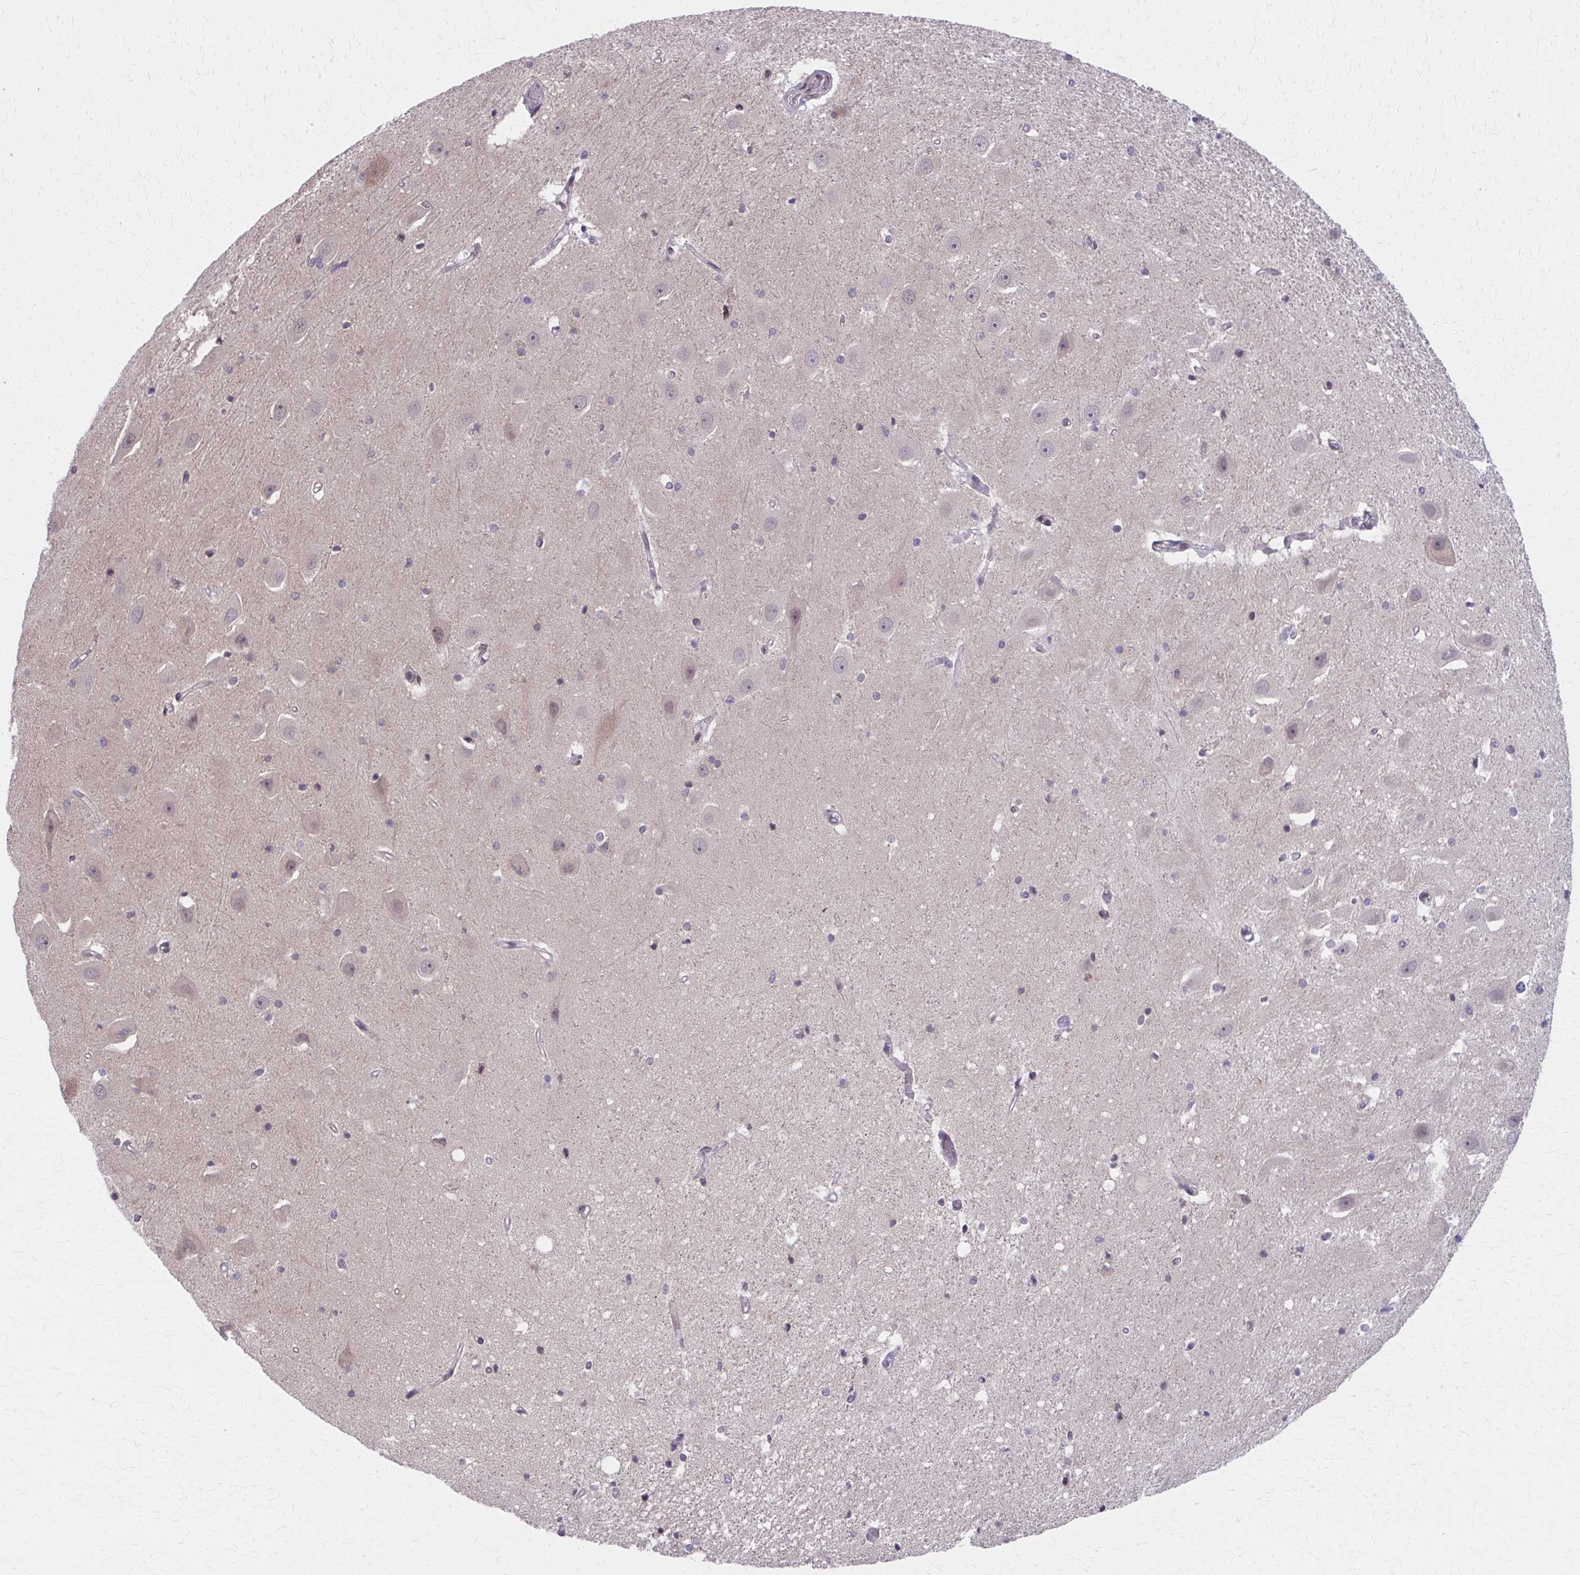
{"staining": {"intensity": "moderate", "quantity": "<25%", "location": "nuclear"}, "tissue": "hippocampus", "cell_type": "Glial cells", "image_type": "normal", "snomed": [{"axis": "morphology", "description": "Normal tissue, NOS"}, {"axis": "topography", "description": "Hippocampus"}], "caption": "High-magnification brightfield microscopy of normal hippocampus stained with DAB (3,3'-diaminobenzidine) (brown) and counterstained with hematoxylin (blue). glial cells exhibit moderate nuclear positivity is appreciated in about<25% of cells.", "gene": "SETBP1", "patient": {"sex": "male", "age": 63}}